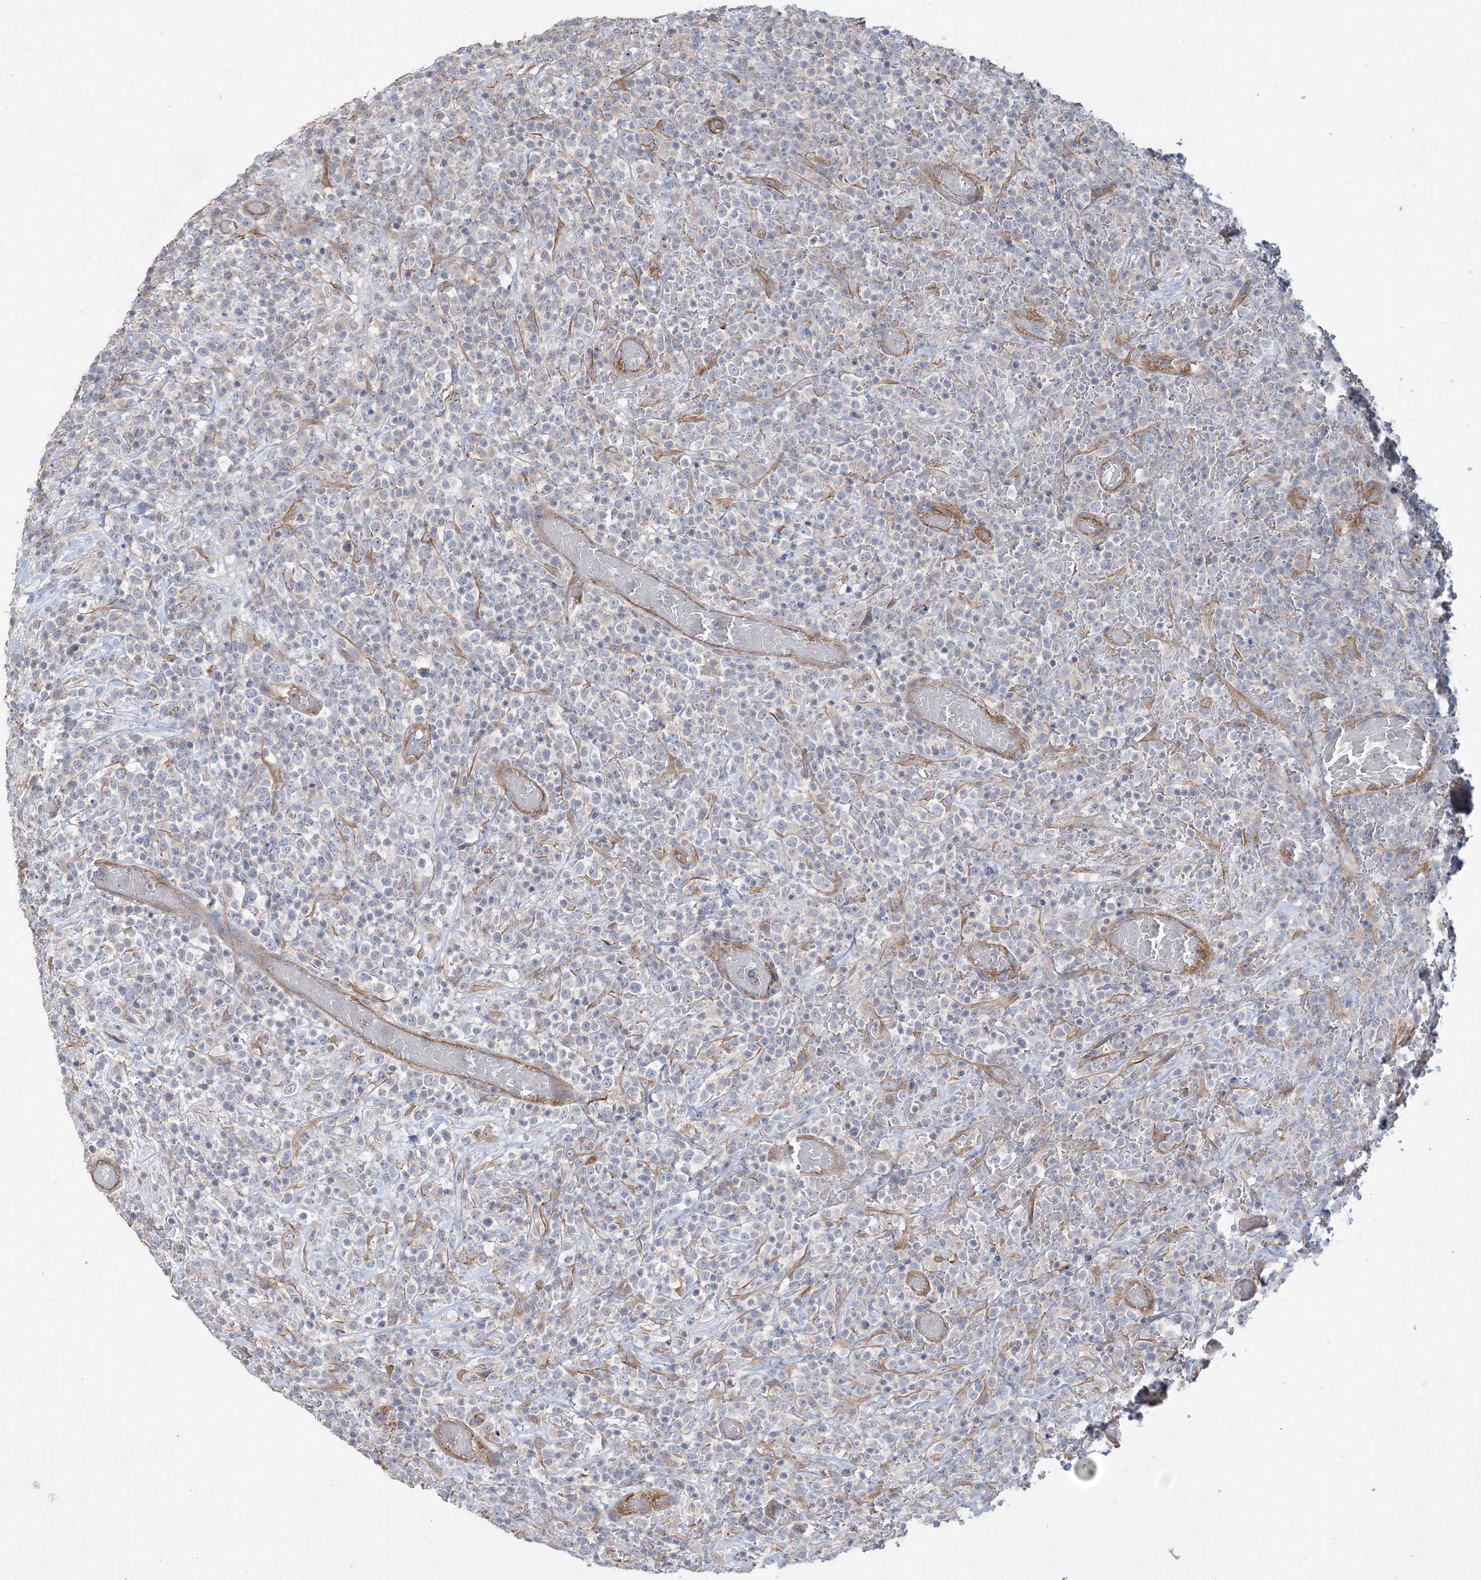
{"staining": {"intensity": "negative", "quantity": "none", "location": "none"}, "tissue": "lymphoma", "cell_type": "Tumor cells", "image_type": "cancer", "snomed": [{"axis": "morphology", "description": "Malignant lymphoma, non-Hodgkin's type, High grade"}, {"axis": "topography", "description": "Colon"}], "caption": "The immunohistochemistry image has no significant expression in tumor cells of high-grade malignant lymphoma, non-Hodgkin's type tissue.", "gene": "PIGC", "patient": {"sex": "female", "age": 53}}